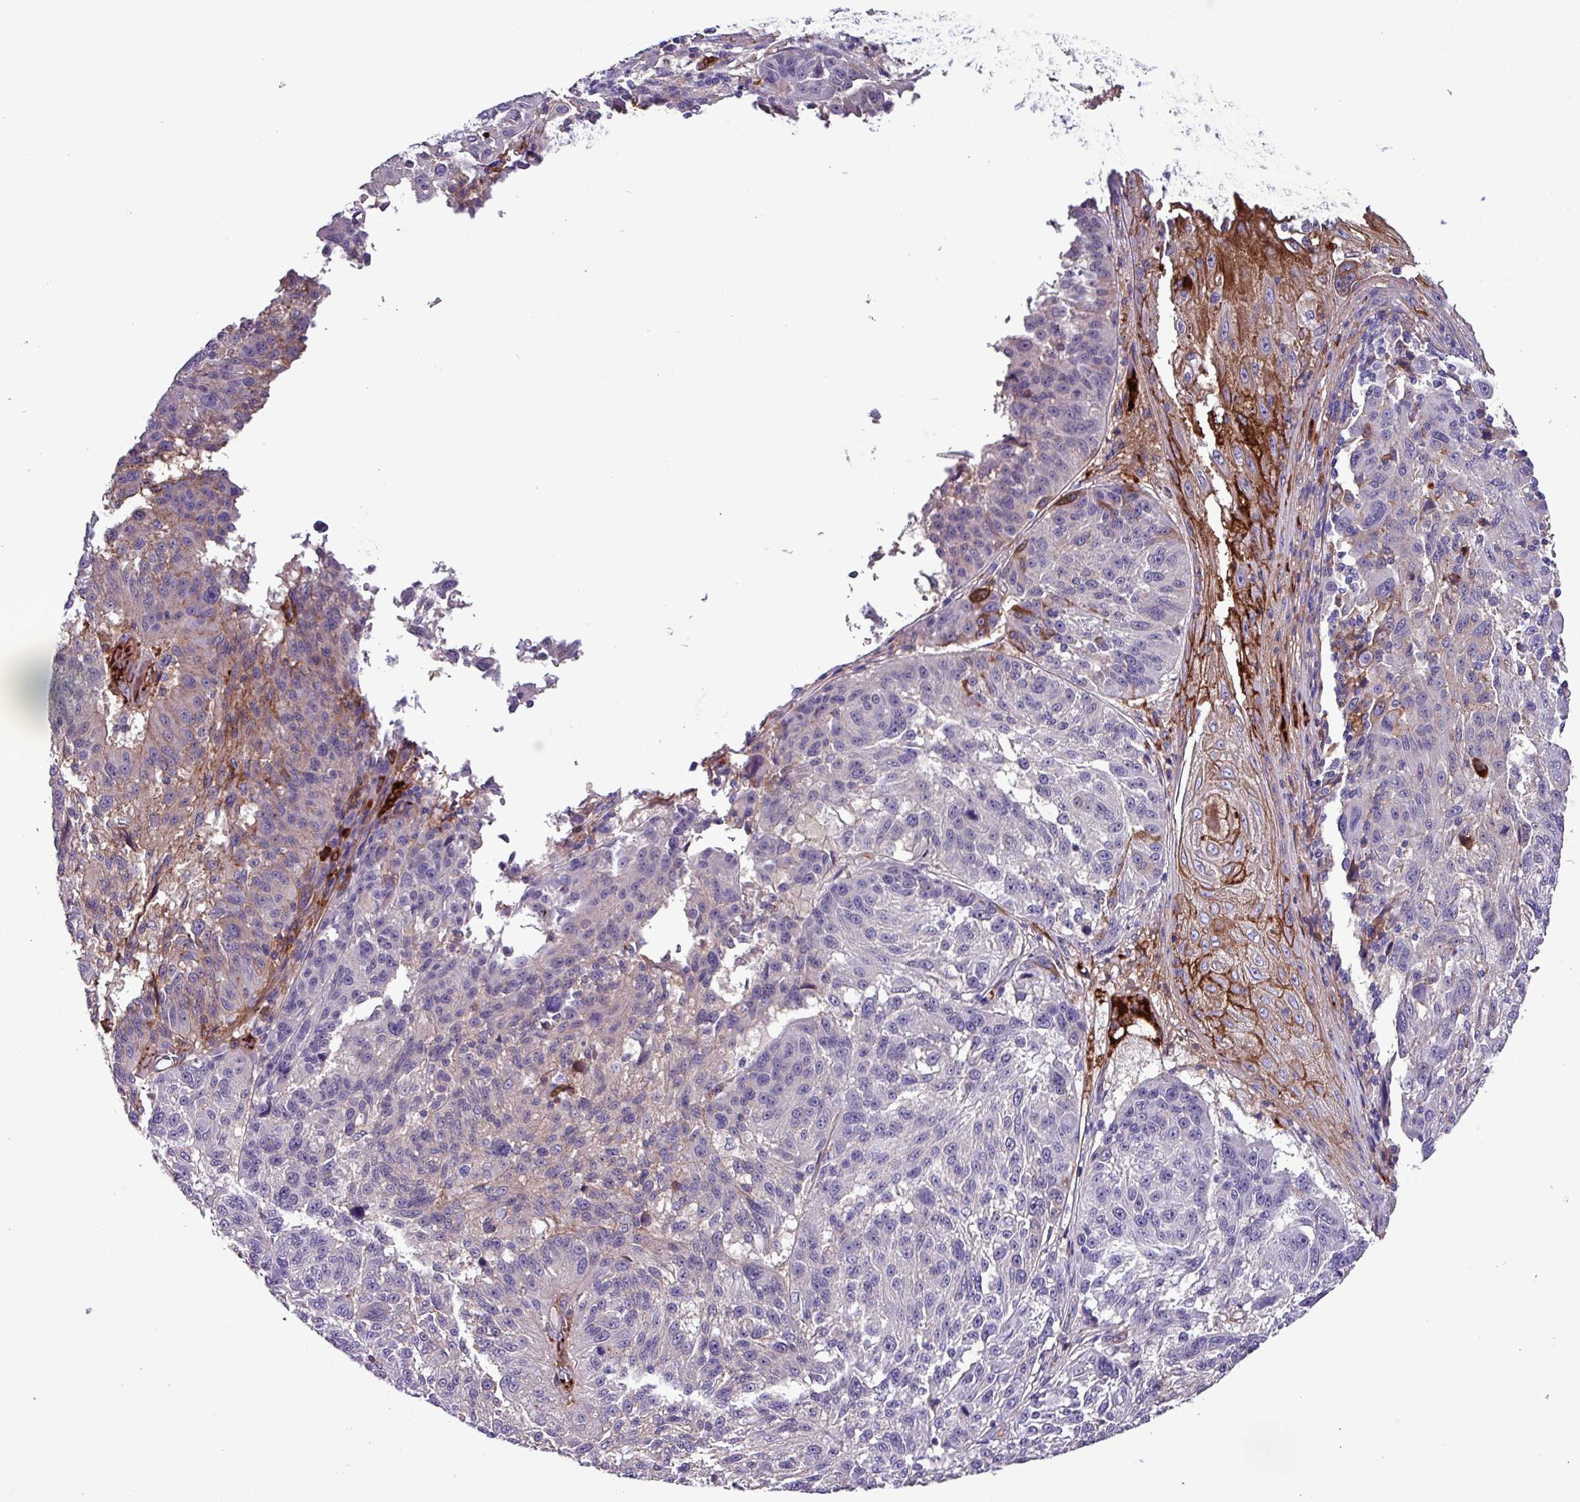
{"staining": {"intensity": "weak", "quantity": "<25%", "location": "cytoplasmic/membranous"}, "tissue": "melanoma", "cell_type": "Tumor cells", "image_type": "cancer", "snomed": [{"axis": "morphology", "description": "Malignant melanoma, NOS"}, {"axis": "topography", "description": "Skin"}], "caption": "Photomicrograph shows no significant protein positivity in tumor cells of malignant melanoma.", "gene": "HP", "patient": {"sex": "male", "age": 53}}